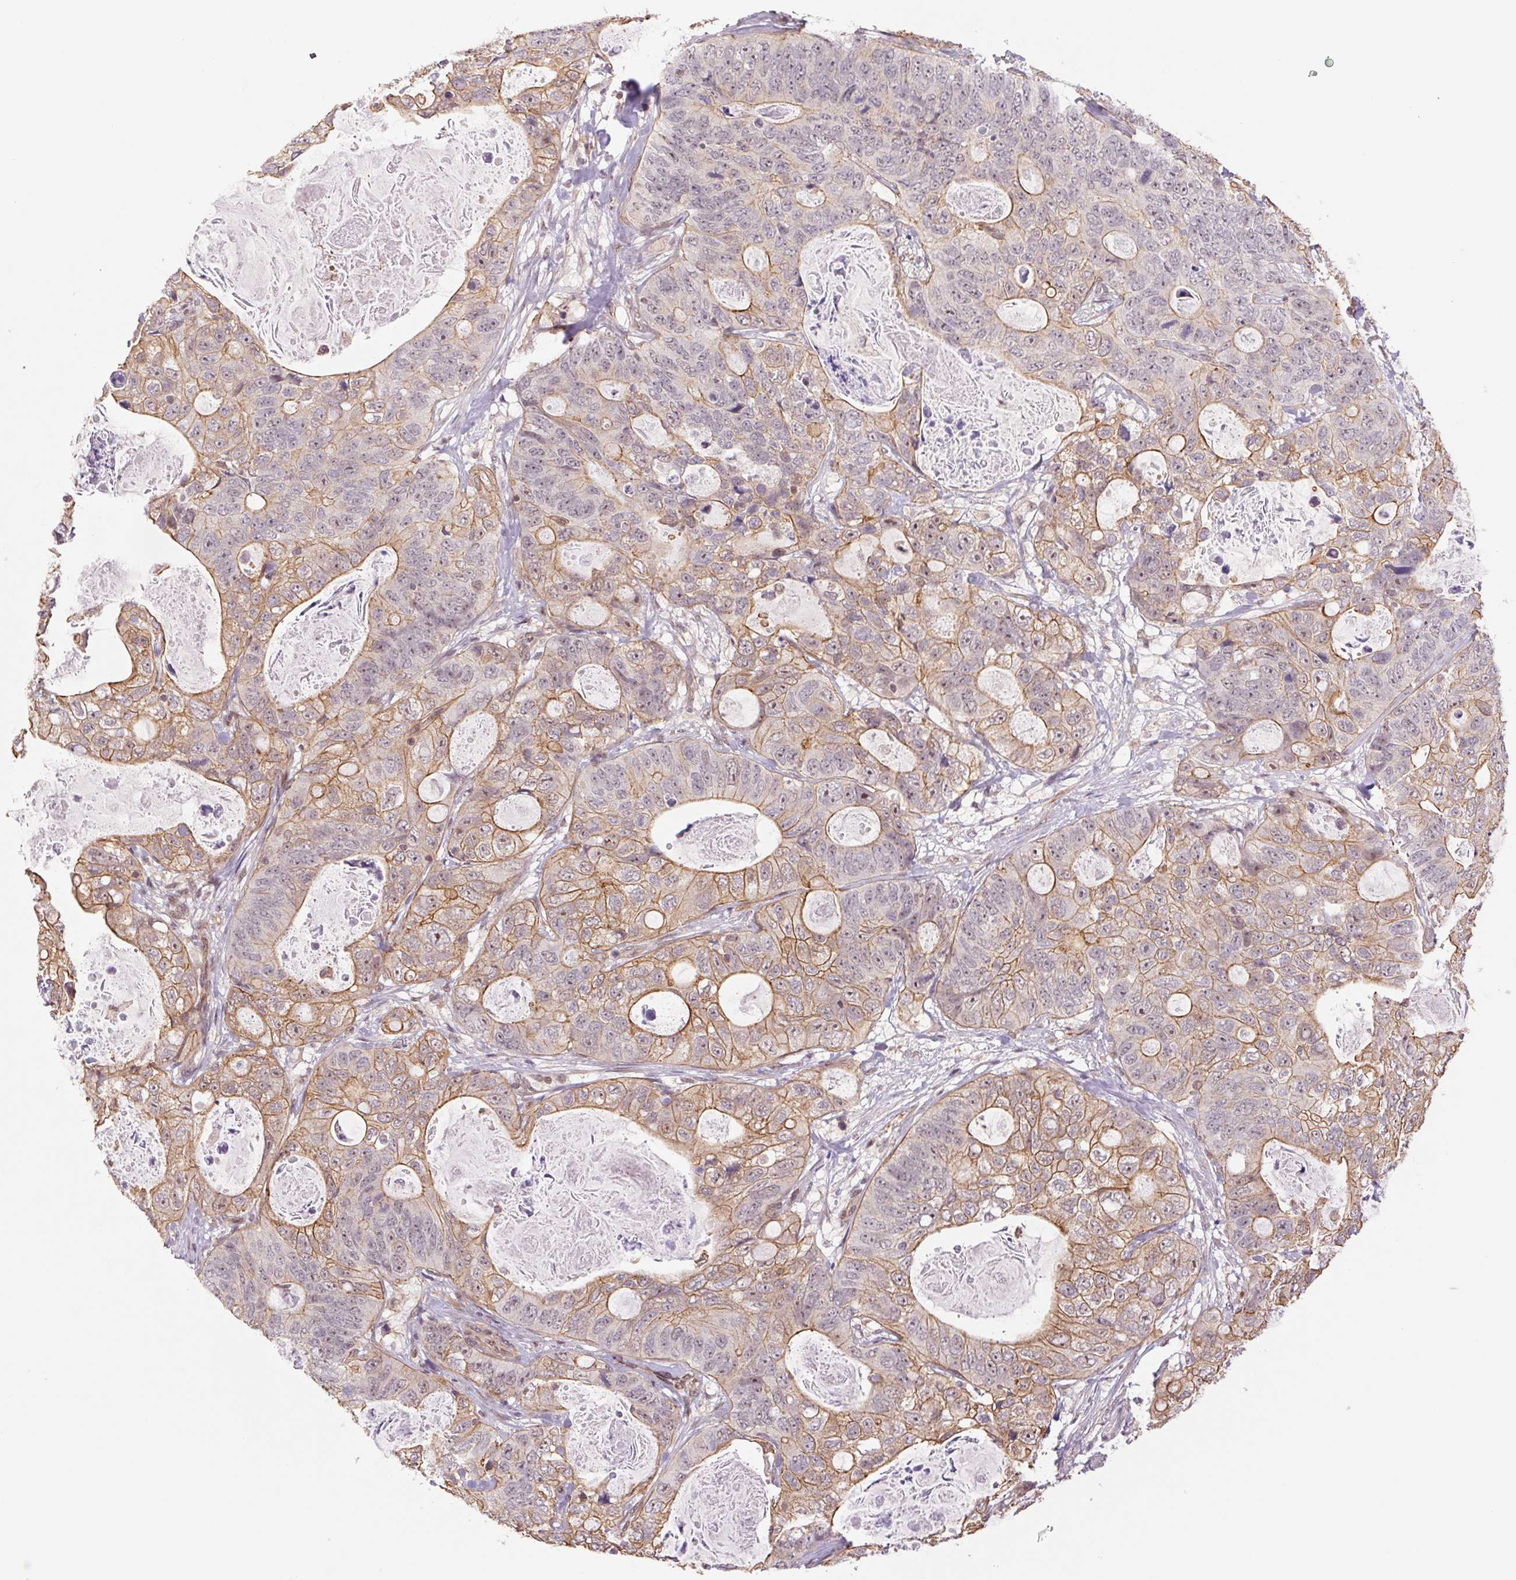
{"staining": {"intensity": "moderate", "quantity": ">75%", "location": "cytoplasmic/membranous,nuclear"}, "tissue": "stomach cancer", "cell_type": "Tumor cells", "image_type": "cancer", "snomed": [{"axis": "morphology", "description": "Normal tissue, NOS"}, {"axis": "morphology", "description": "Adenocarcinoma, NOS"}, {"axis": "topography", "description": "Stomach"}], "caption": "DAB (3,3'-diaminobenzidine) immunohistochemical staining of human stomach cancer displays moderate cytoplasmic/membranous and nuclear protein positivity in about >75% of tumor cells.", "gene": "CWC25", "patient": {"sex": "female", "age": 89}}